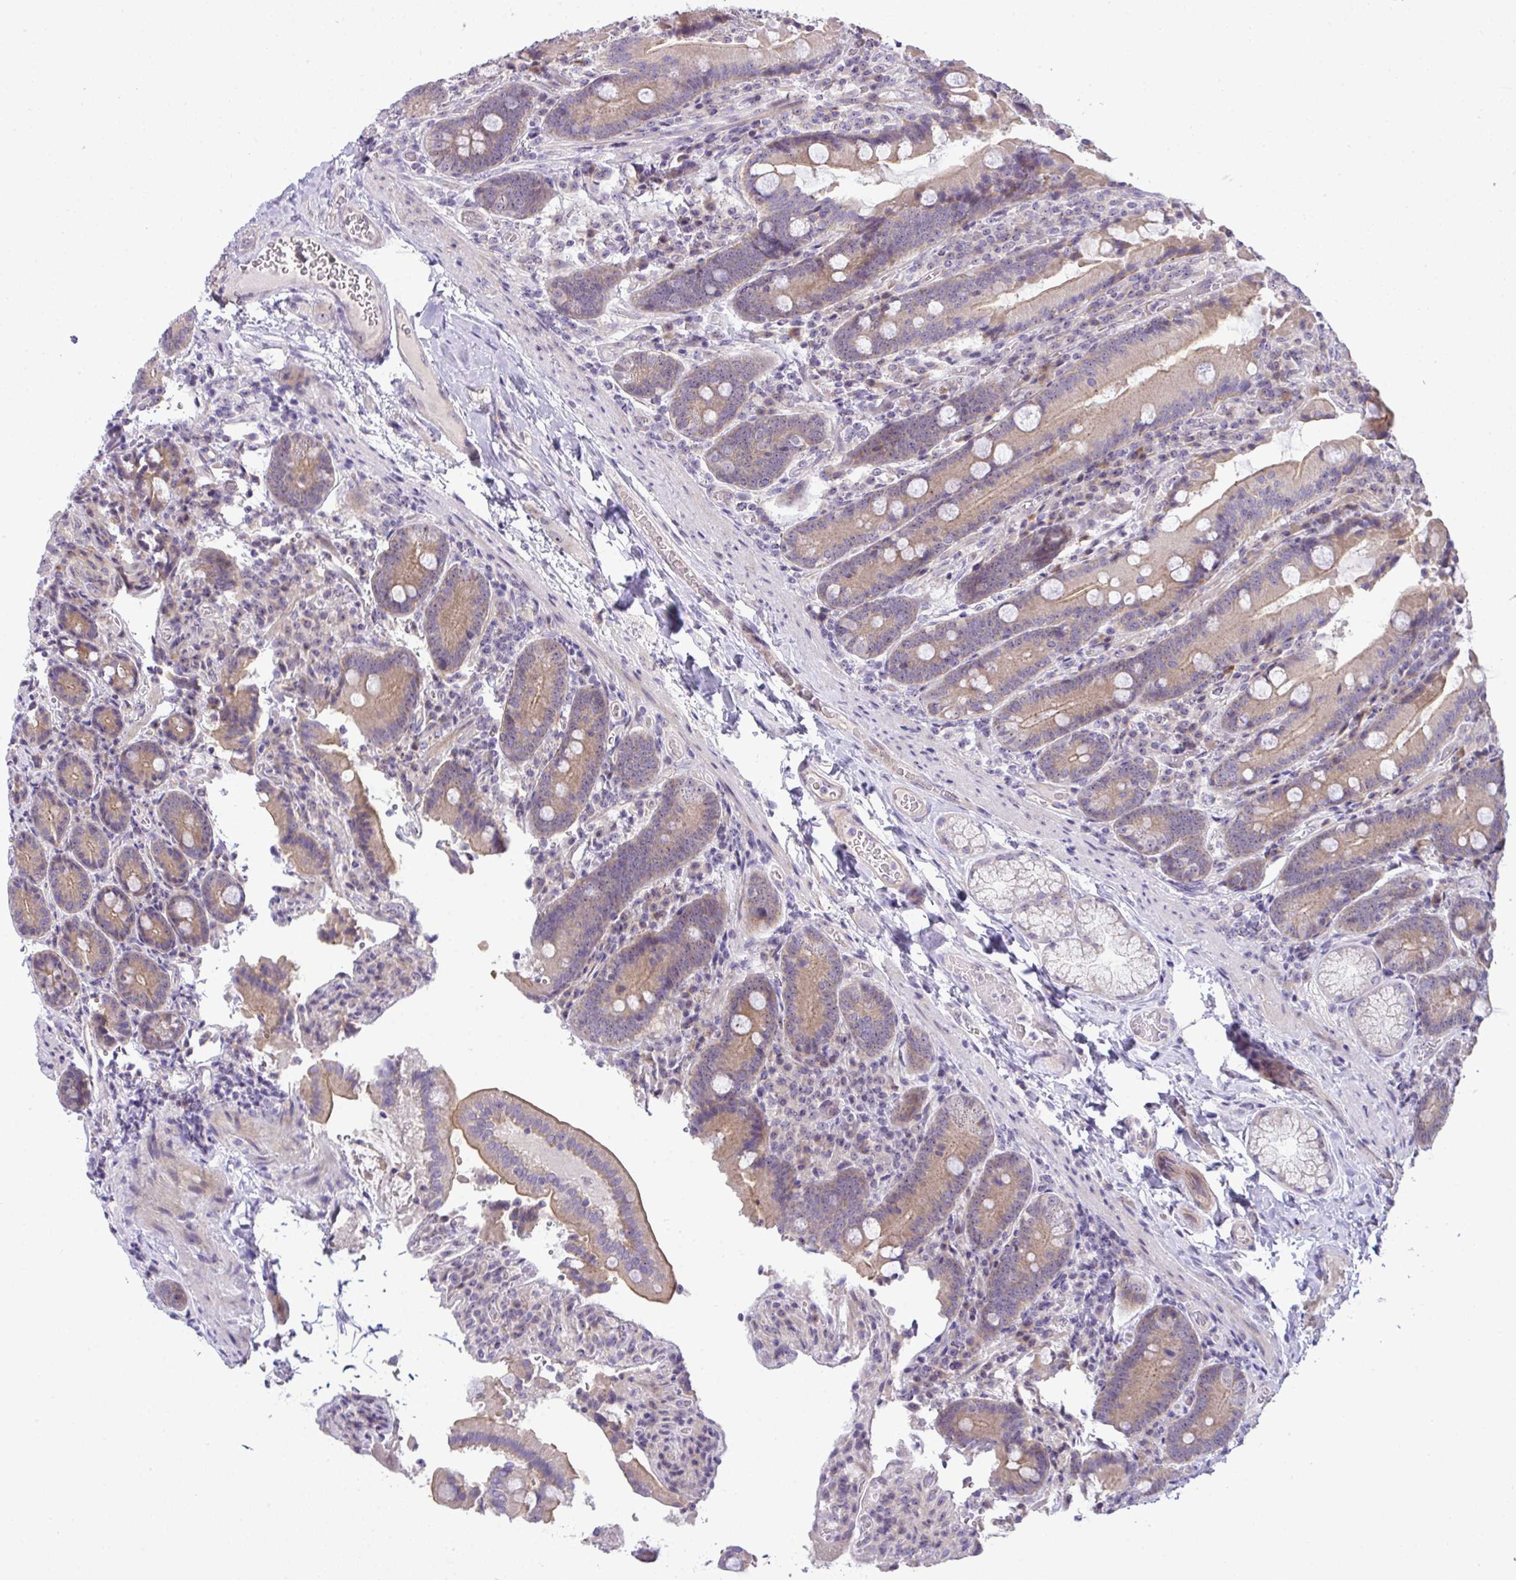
{"staining": {"intensity": "moderate", "quantity": "25%-75%", "location": "cytoplasmic/membranous,nuclear"}, "tissue": "duodenum", "cell_type": "Glandular cells", "image_type": "normal", "snomed": [{"axis": "morphology", "description": "Normal tissue, NOS"}, {"axis": "topography", "description": "Duodenum"}], "caption": "Duodenum stained with a brown dye reveals moderate cytoplasmic/membranous,nuclear positive expression in about 25%-75% of glandular cells.", "gene": "NT5C1A", "patient": {"sex": "female", "age": 62}}